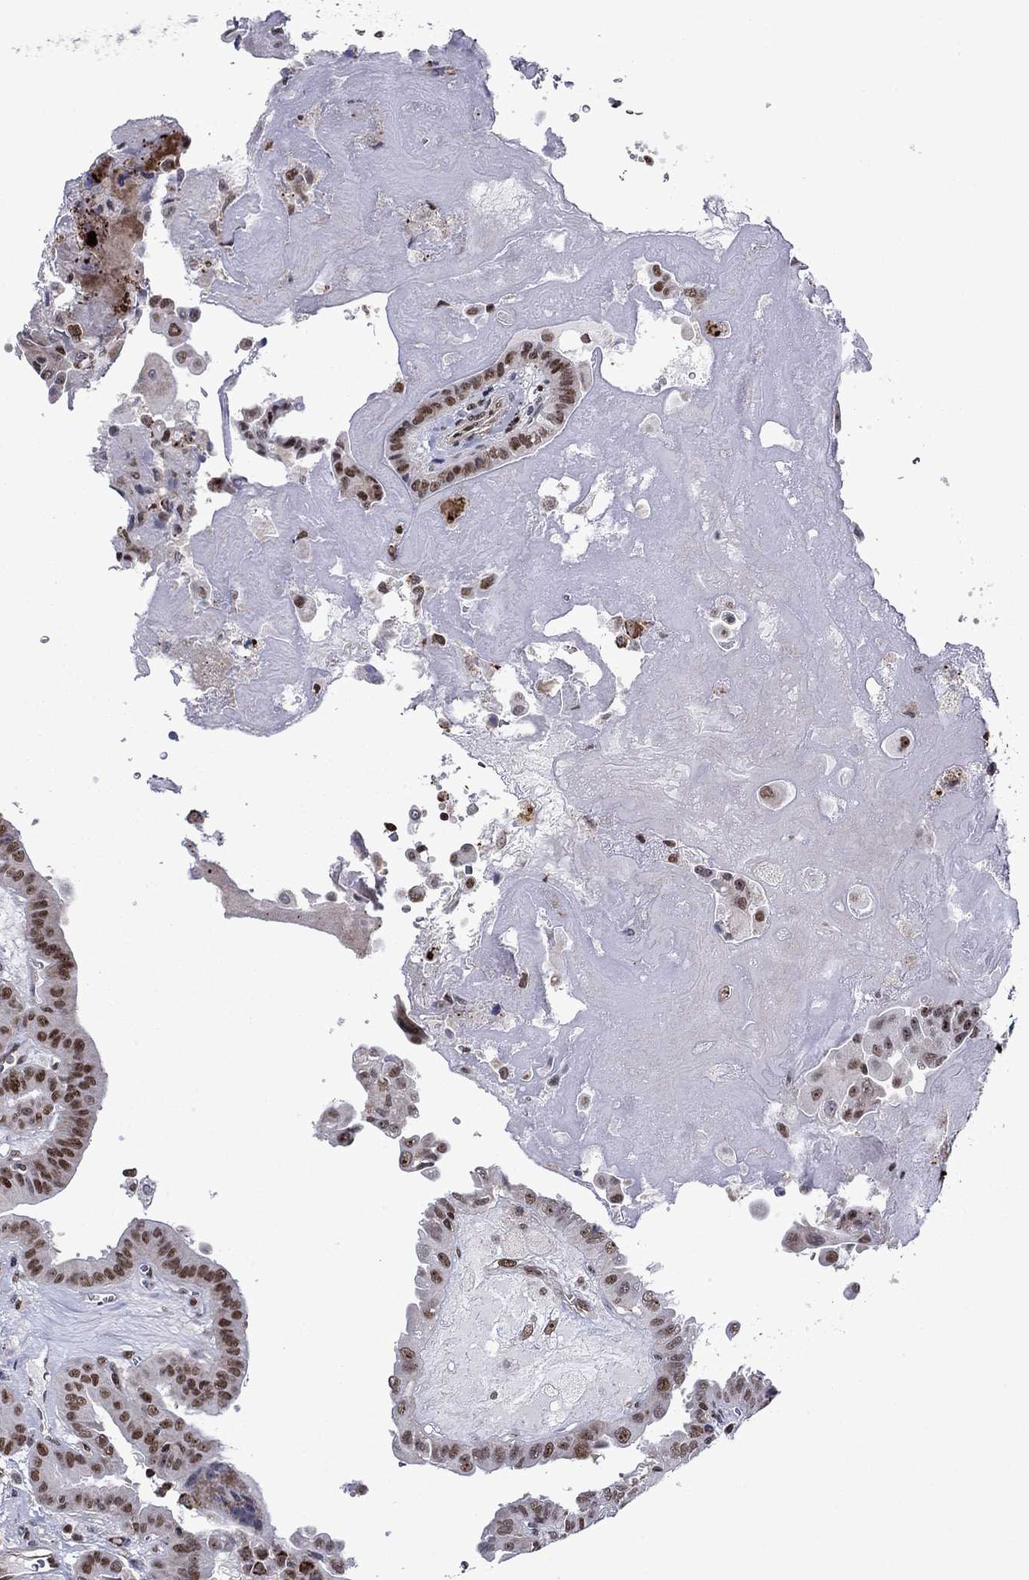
{"staining": {"intensity": "strong", "quantity": "<25%", "location": "nuclear"}, "tissue": "thyroid cancer", "cell_type": "Tumor cells", "image_type": "cancer", "snomed": [{"axis": "morphology", "description": "Papillary adenocarcinoma, NOS"}, {"axis": "topography", "description": "Thyroid gland"}], "caption": "This image shows thyroid papillary adenocarcinoma stained with IHC to label a protein in brown. The nuclear of tumor cells show strong positivity for the protein. Nuclei are counter-stained blue.", "gene": "SURF2", "patient": {"sex": "female", "age": 37}}